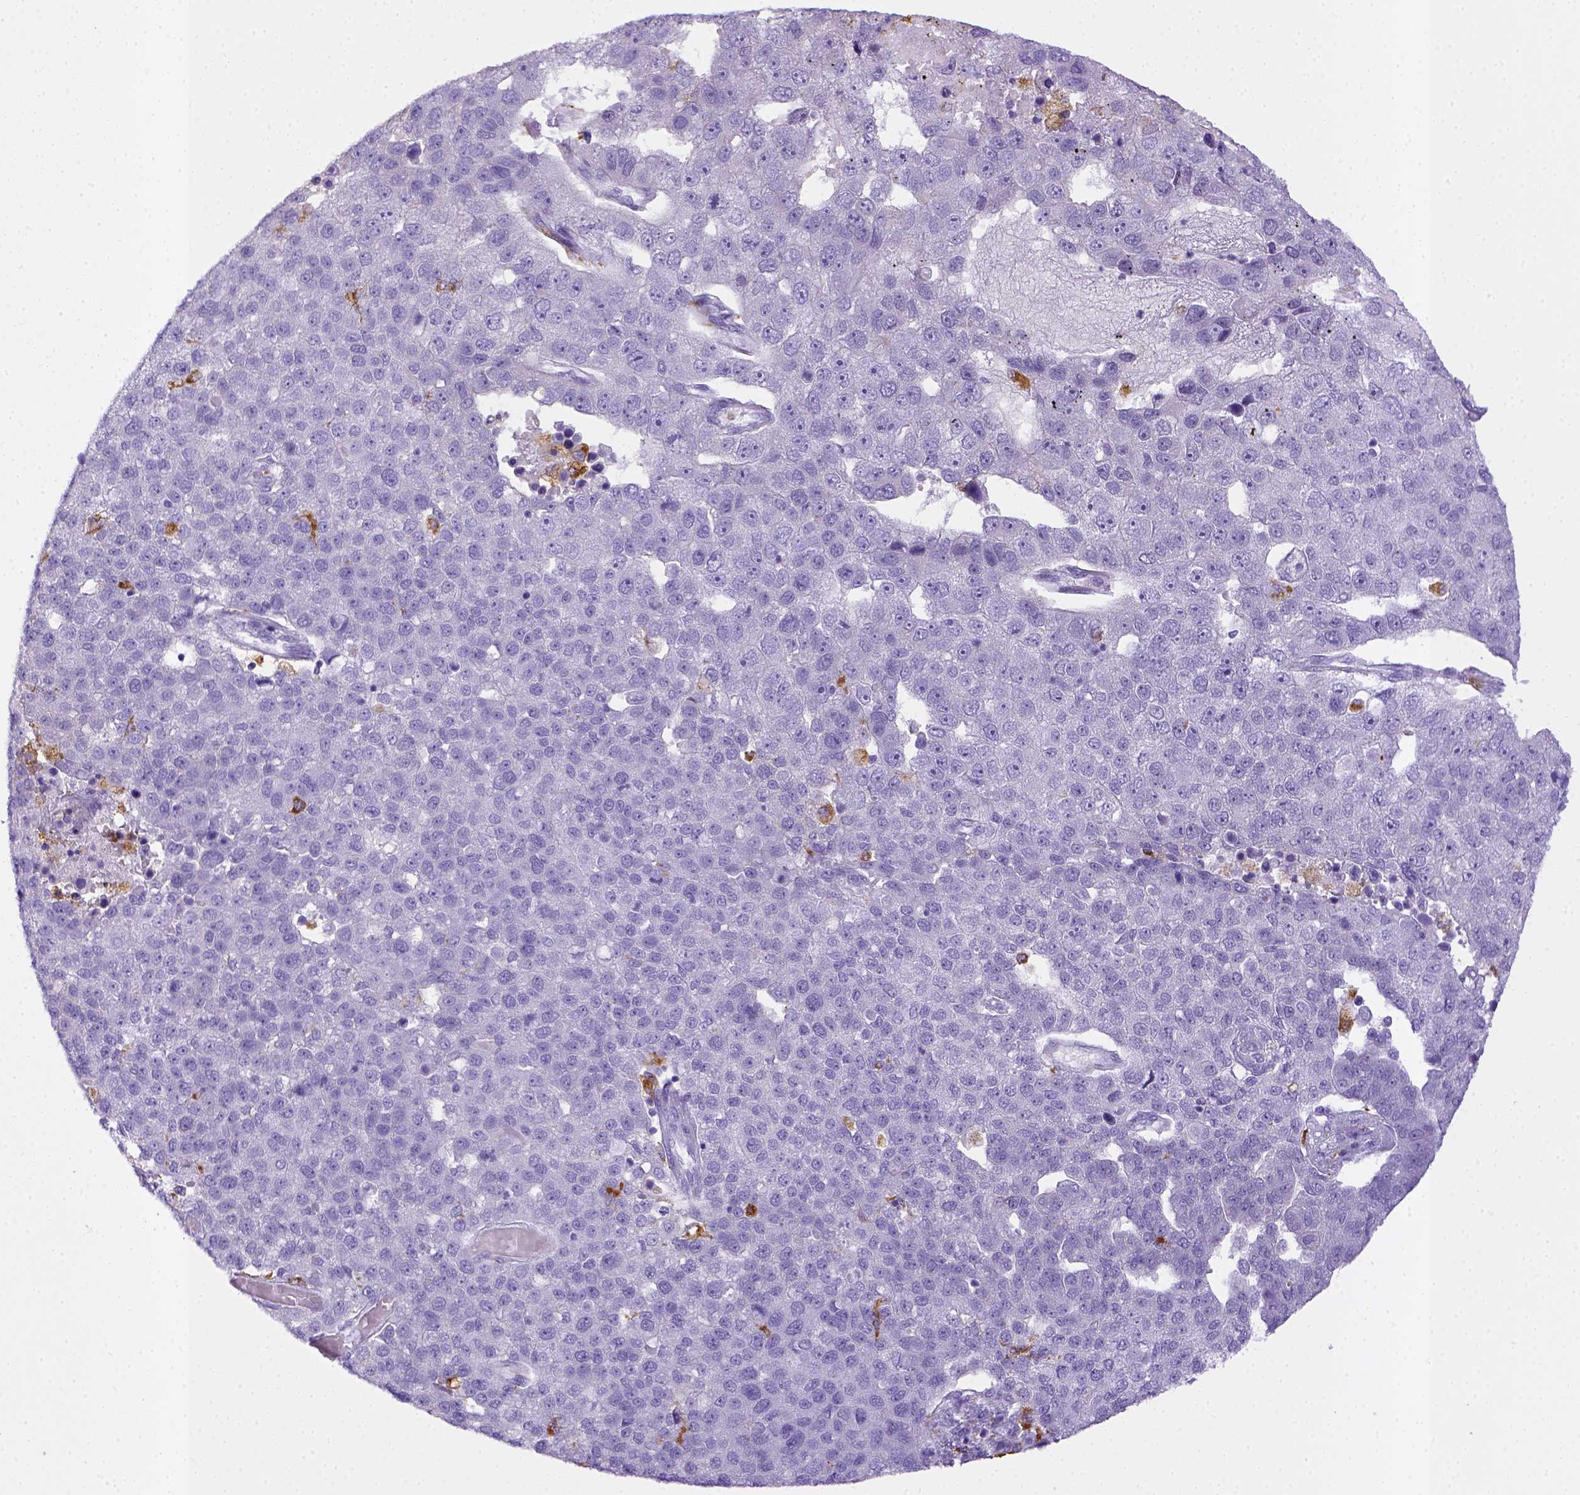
{"staining": {"intensity": "negative", "quantity": "none", "location": "none"}, "tissue": "pancreatic cancer", "cell_type": "Tumor cells", "image_type": "cancer", "snomed": [{"axis": "morphology", "description": "Adenocarcinoma, NOS"}, {"axis": "topography", "description": "Pancreas"}], "caption": "The histopathology image reveals no significant staining in tumor cells of pancreatic cancer. Nuclei are stained in blue.", "gene": "CD68", "patient": {"sex": "female", "age": 61}}